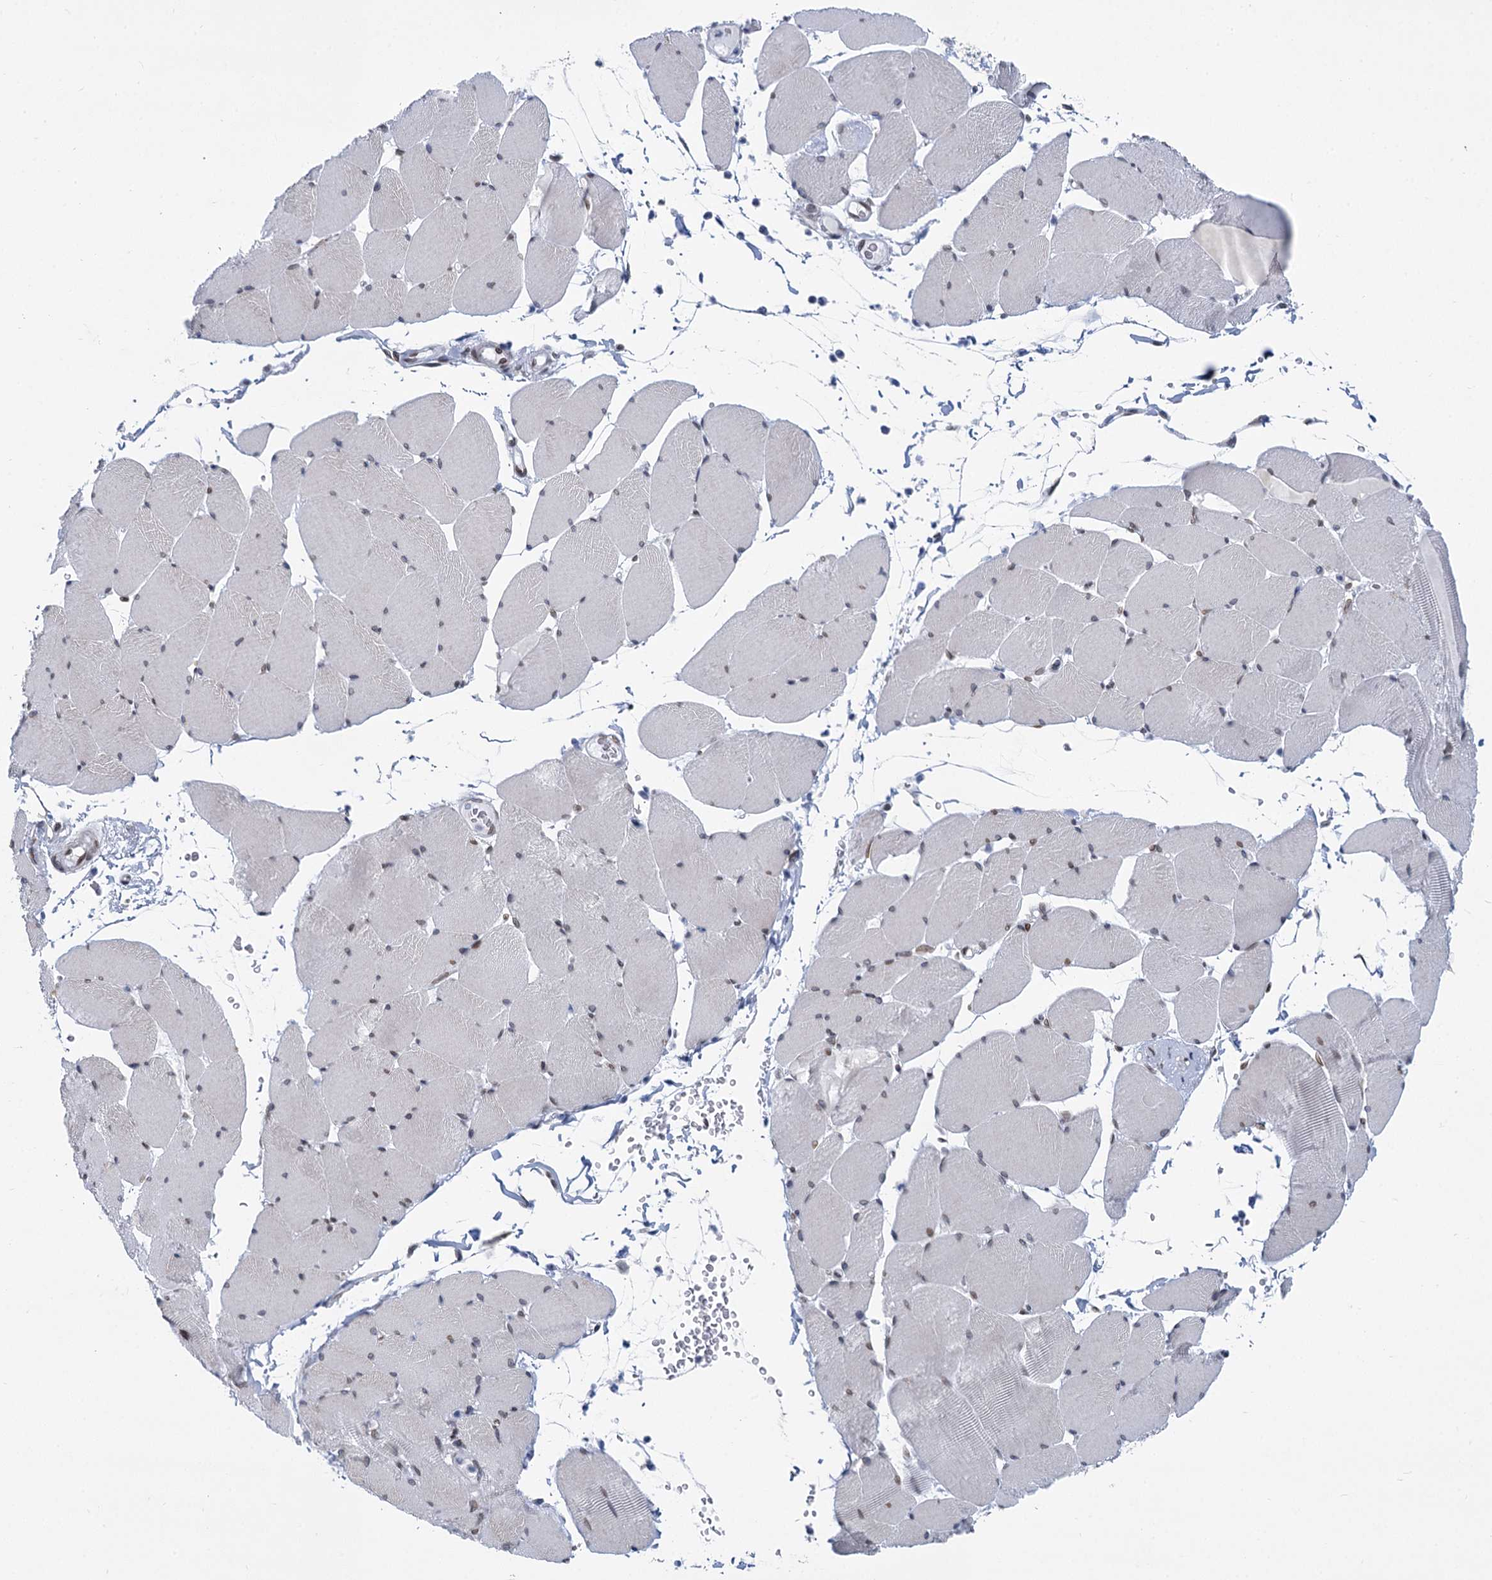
{"staining": {"intensity": "weak", "quantity": "25%-75%", "location": "cytoplasmic/membranous,nuclear"}, "tissue": "skeletal muscle", "cell_type": "Myocytes", "image_type": "normal", "snomed": [{"axis": "morphology", "description": "Normal tissue, NOS"}, {"axis": "topography", "description": "Skeletal muscle"}, {"axis": "topography", "description": "Head-Neck"}], "caption": "A low amount of weak cytoplasmic/membranous,nuclear staining is appreciated in approximately 25%-75% of myocytes in unremarkable skeletal muscle. The staining is performed using DAB (3,3'-diaminobenzidine) brown chromogen to label protein expression. The nuclei are counter-stained blue using hematoxylin.", "gene": "PRSS35", "patient": {"sex": "male", "age": 66}}